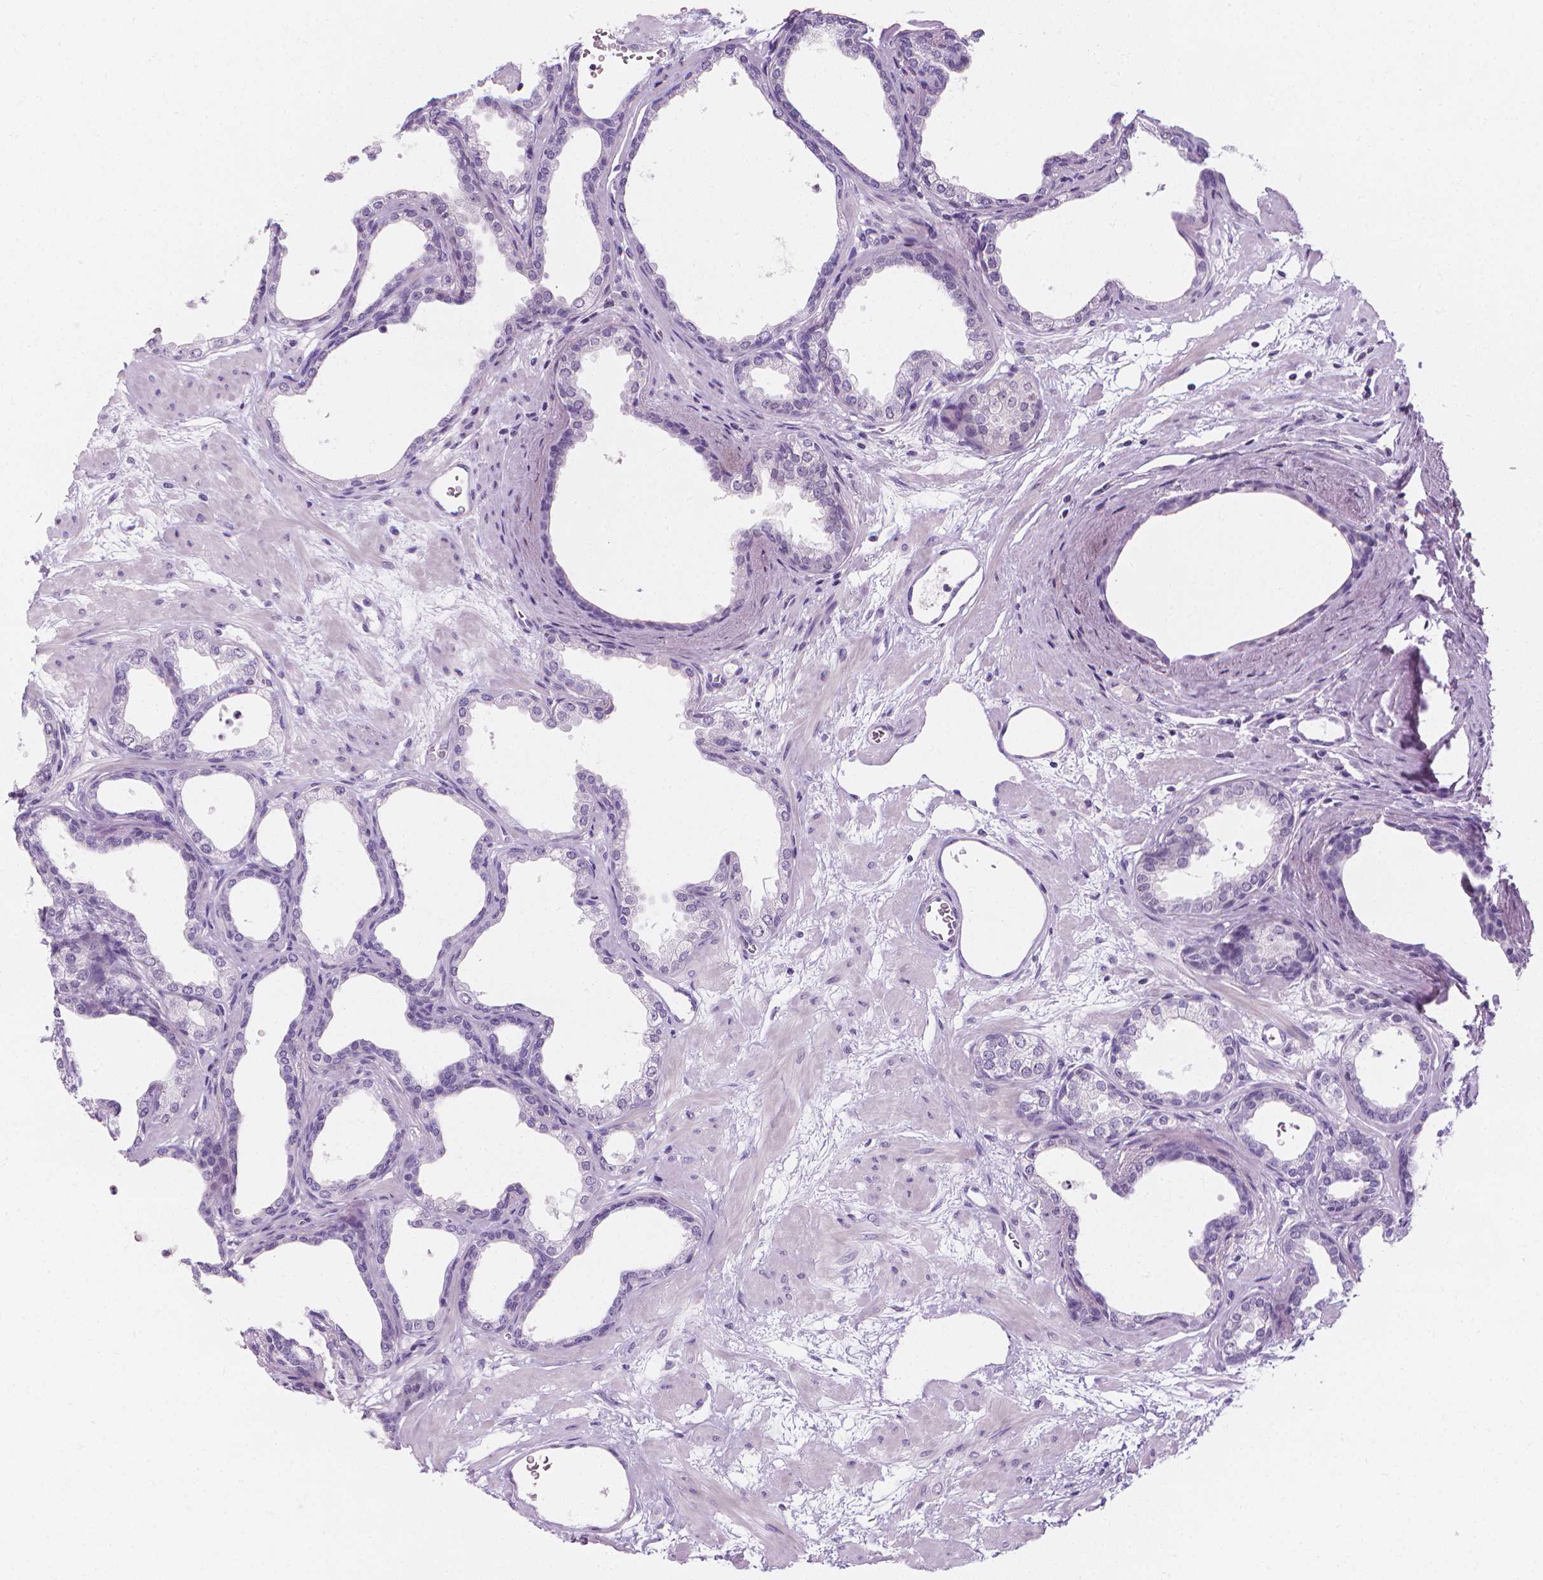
{"staining": {"intensity": "negative", "quantity": "none", "location": "none"}, "tissue": "prostate", "cell_type": "Glandular cells", "image_type": "normal", "snomed": [{"axis": "morphology", "description": "Normal tissue, NOS"}, {"axis": "topography", "description": "Prostate"}], "caption": "There is no significant positivity in glandular cells of prostate. (Stains: DAB immunohistochemistry (IHC) with hematoxylin counter stain, Microscopy: brightfield microscopy at high magnification).", "gene": "DCAF8L1", "patient": {"sex": "male", "age": 37}}